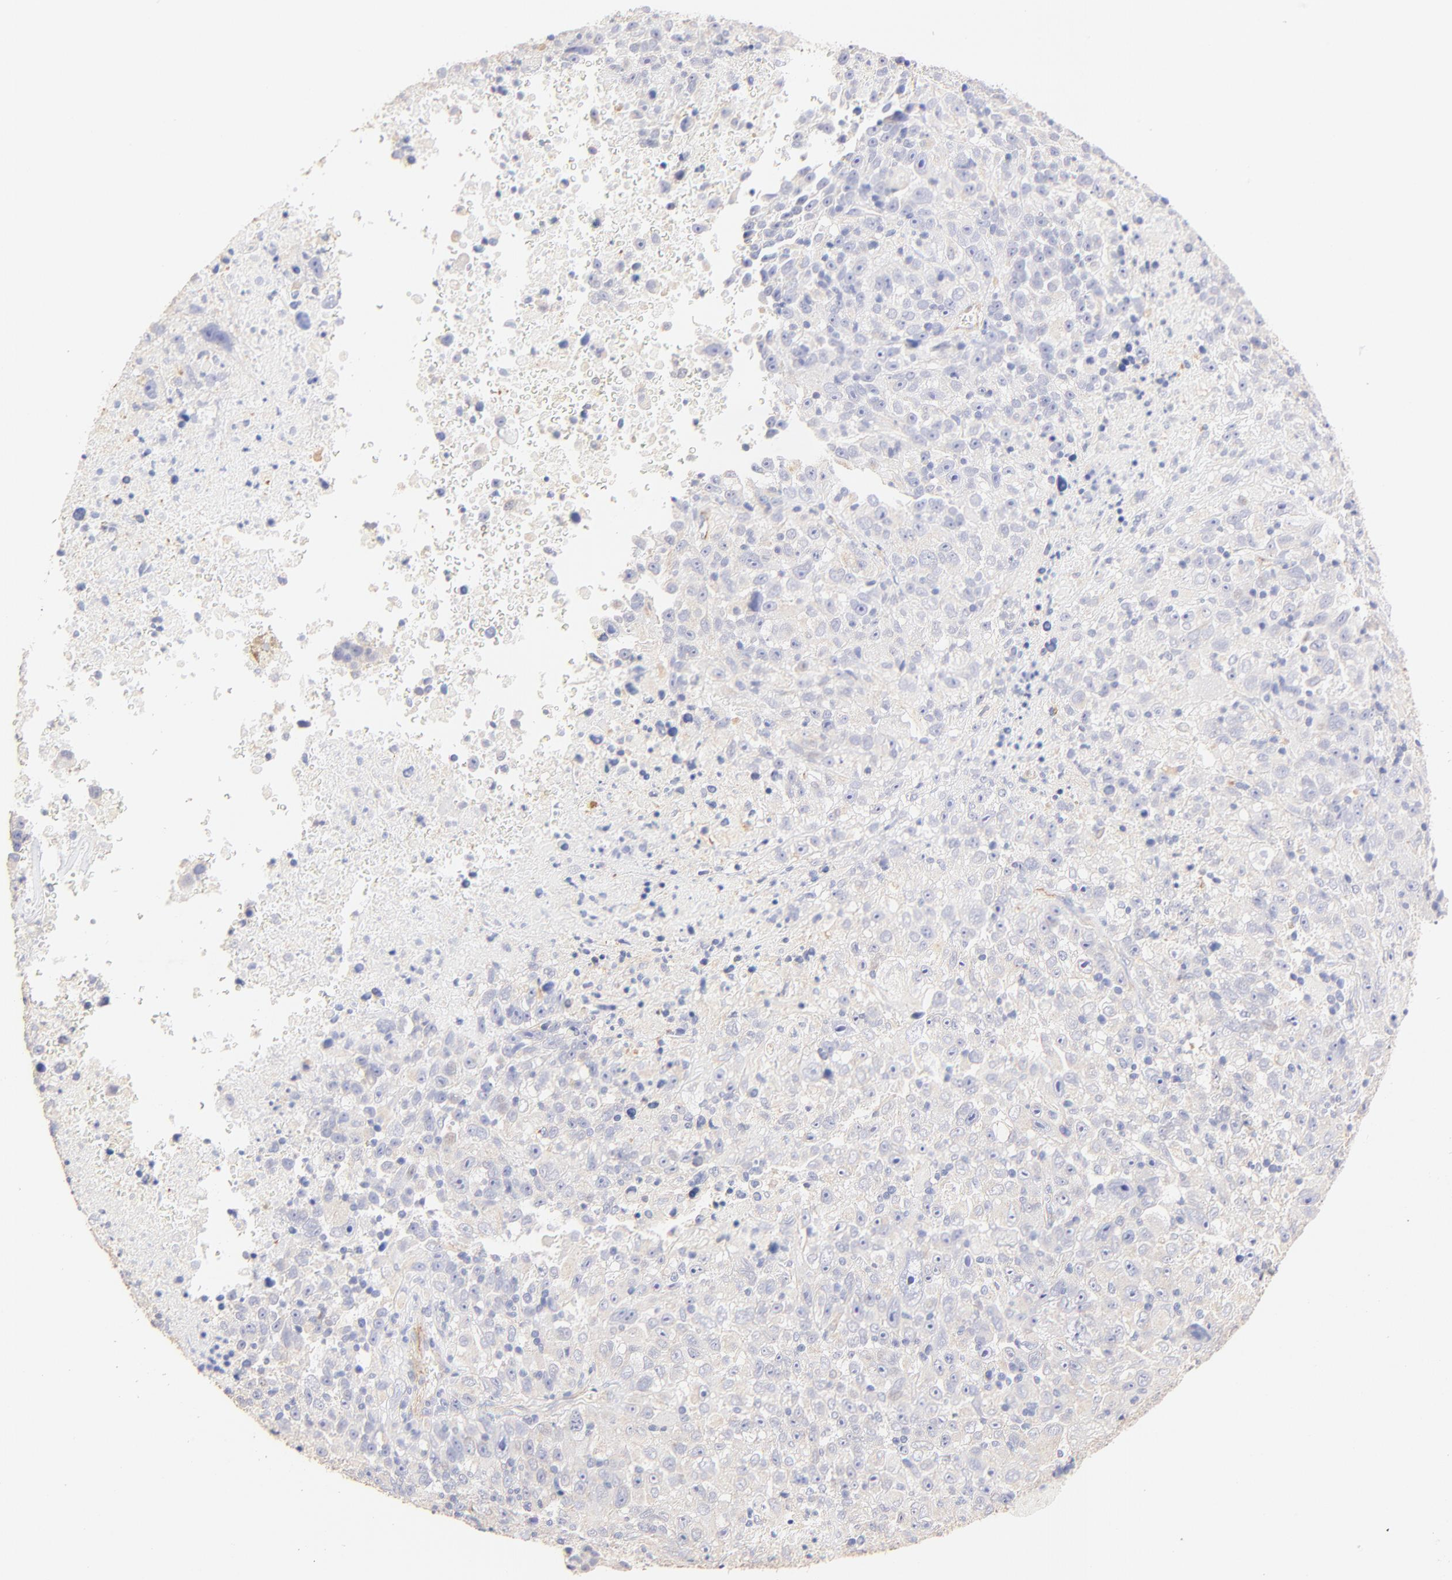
{"staining": {"intensity": "negative", "quantity": "none", "location": "none"}, "tissue": "melanoma", "cell_type": "Tumor cells", "image_type": "cancer", "snomed": [{"axis": "morphology", "description": "Malignant melanoma, Metastatic site"}, {"axis": "topography", "description": "Cerebral cortex"}], "caption": "This is a photomicrograph of immunohistochemistry staining of melanoma, which shows no expression in tumor cells.", "gene": "ACTRT1", "patient": {"sex": "female", "age": 52}}